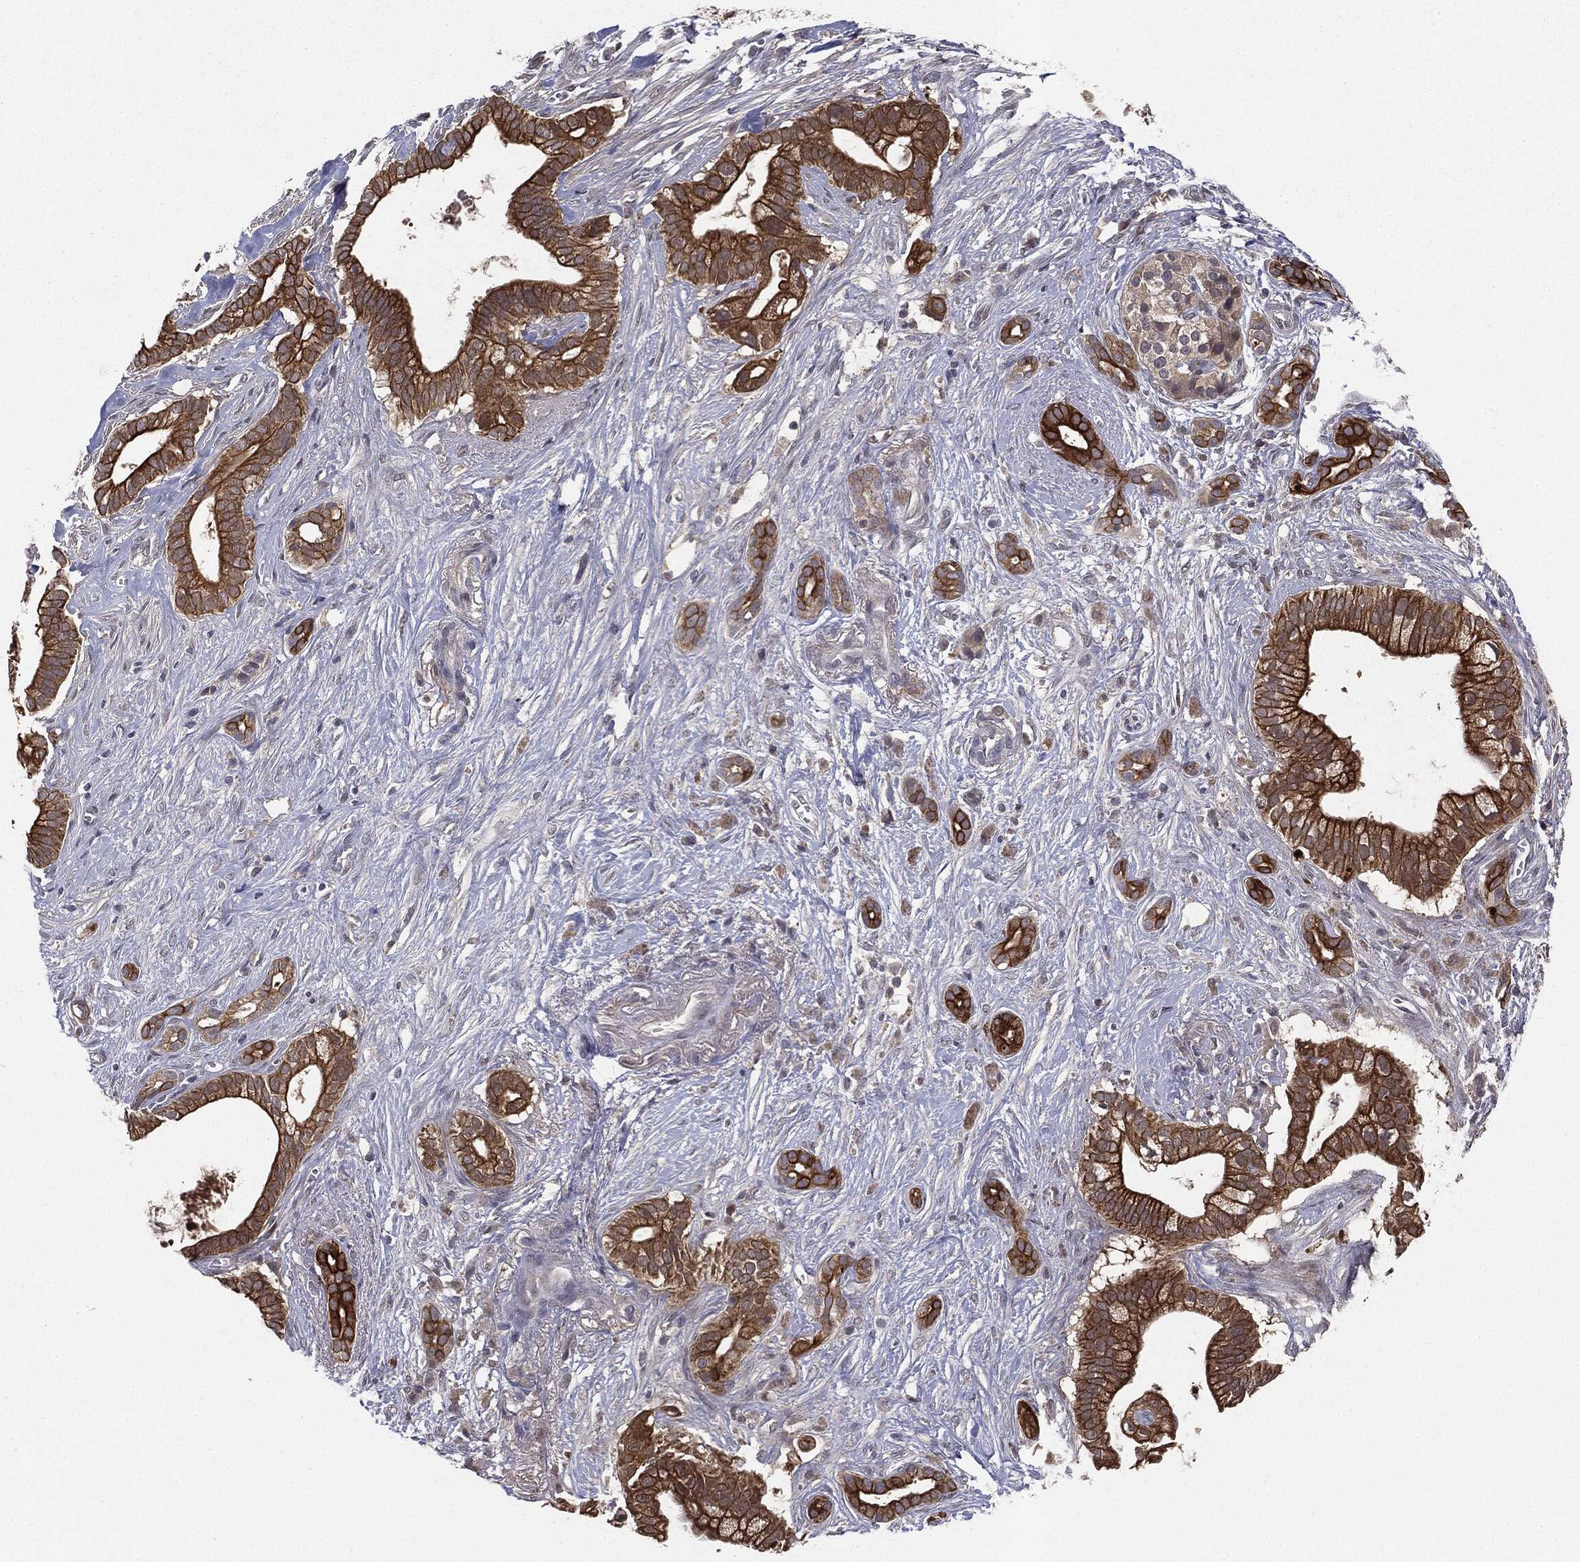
{"staining": {"intensity": "strong", "quantity": ">75%", "location": "cytoplasmic/membranous"}, "tissue": "pancreatic cancer", "cell_type": "Tumor cells", "image_type": "cancer", "snomed": [{"axis": "morphology", "description": "Adenocarcinoma, NOS"}, {"axis": "topography", "description": "Pancreas"}], "caption": "Human adenocarcinoma (pancreatic) stained for a protein (brown) demonstrates strong cytoplasmic/membranous positive staining in approximately >75% of tumor cells.", "gene": "KRT7", "patient": {"sex": "male", "age": 61}}